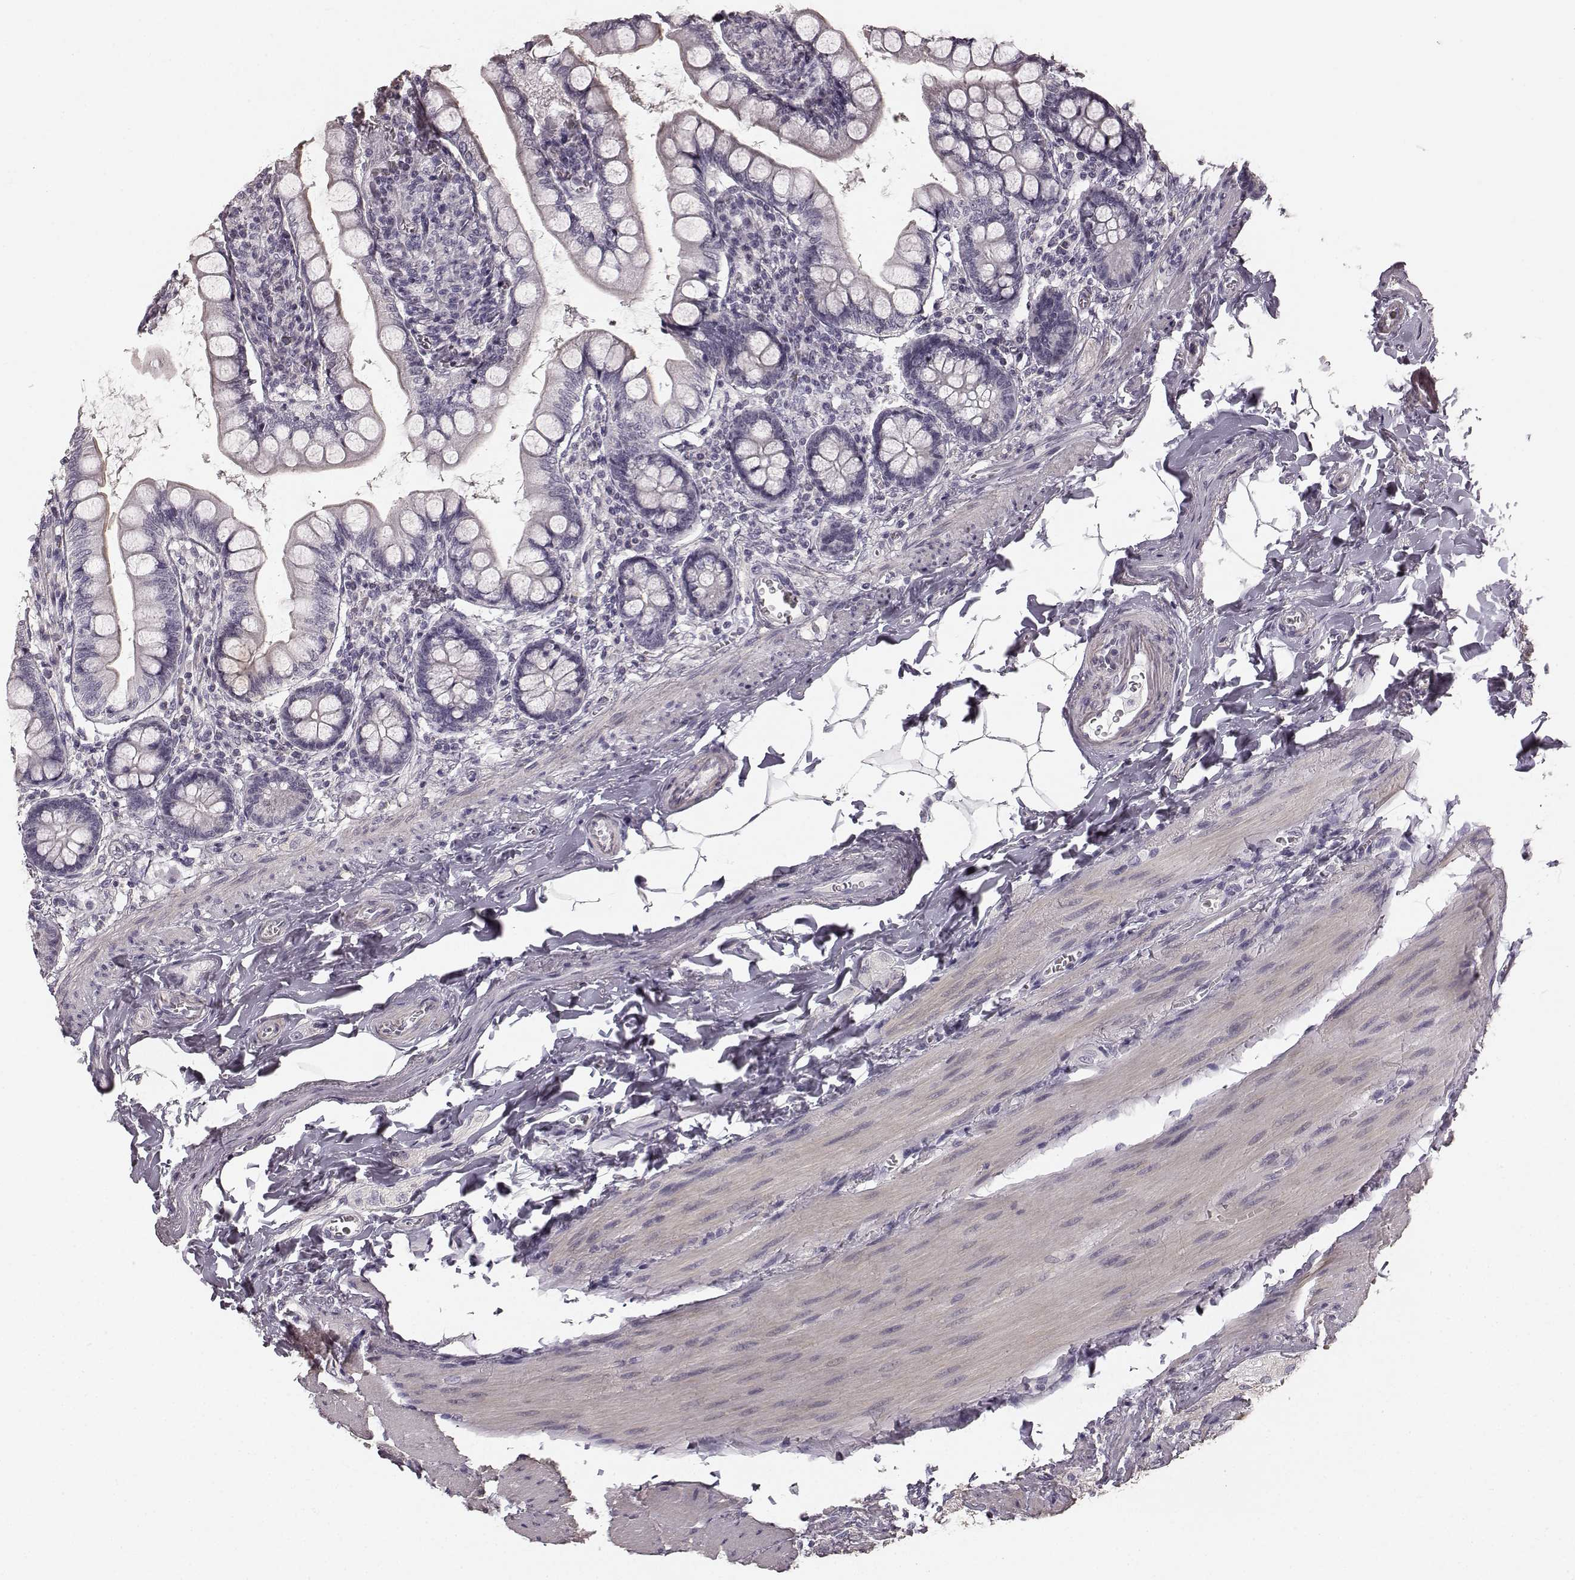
{"staining": {"intensity": "moderate", "quantity": "<25%", "location": "cytoplasmic/membranous"}, "tissue": "small intestine", "cell_type": "Glandular cells", "image_type": "normal", "snomed": [{"axis": "morphology", "description": "Normal tissue, NOS"}, {"axis": "topography", "description": "Small intestine"}], "caption": "Small intestine stained with IHC reveals moderate cytoplasmic/membranous positivity in about <25% of glandular cells.", "gene": "RIT2", "patient": {"sex": "female", "age": 56}}